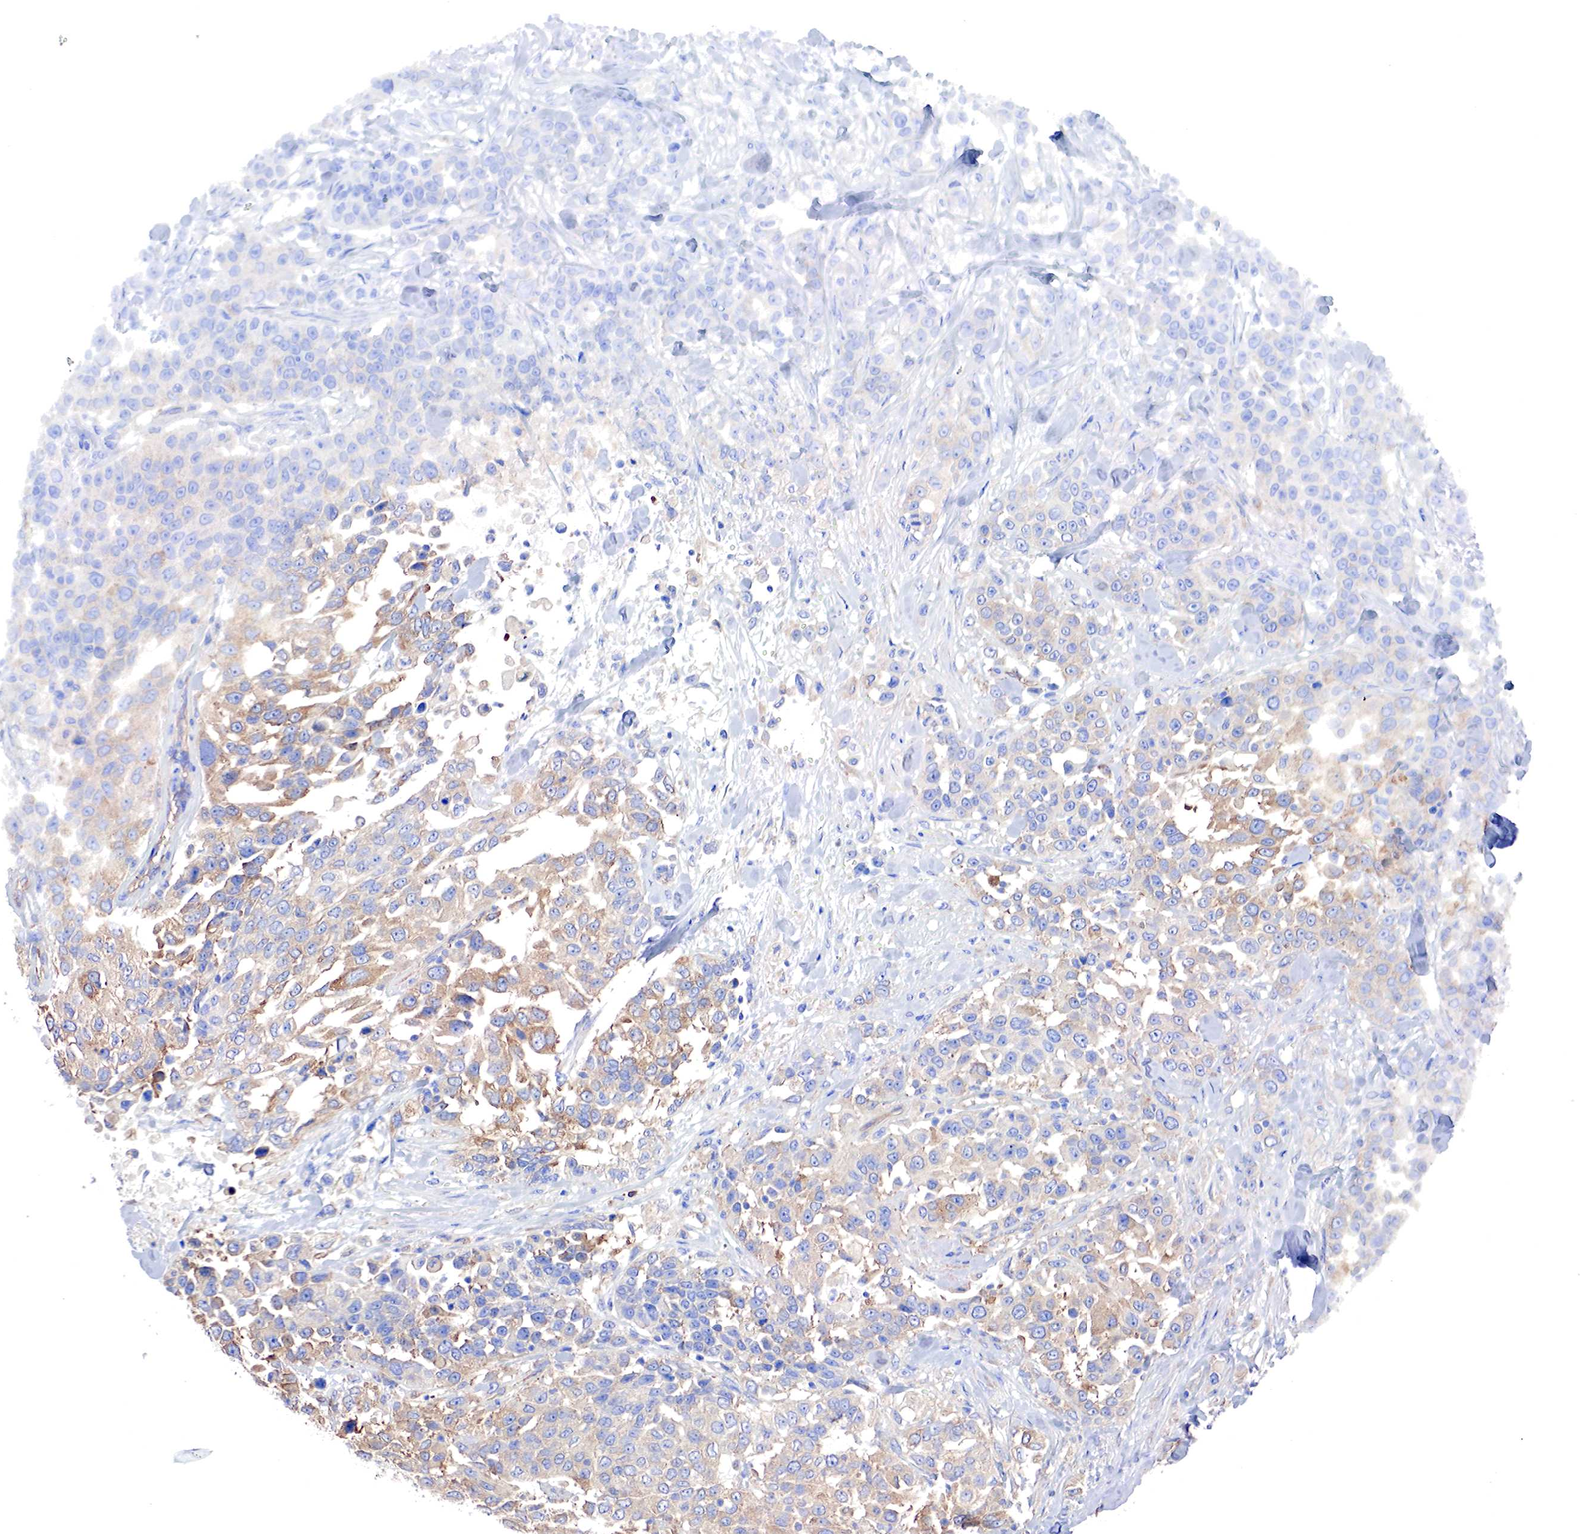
{"staining": {"intensity": "moderate", "quantity": "25%-75%", "location": "cytoplasmic/membranous"}, "tissue": "urothelial cancer", "cell_type": "Tumor cells", "image_type": "cancer", "snomed": [{"axis": "morphology", "description": "Urothelial carcinoma, High grade"}, {"axis": "topography", "description": "Urinary bladder"}], "caption": "Urothelial carcinoma (high-grade) stained for a protein shows moderate cytoplasmic/membranous positivity in tumor cells.", "gene": "RDX", "patient": {"sex": "female", "age": 80}}